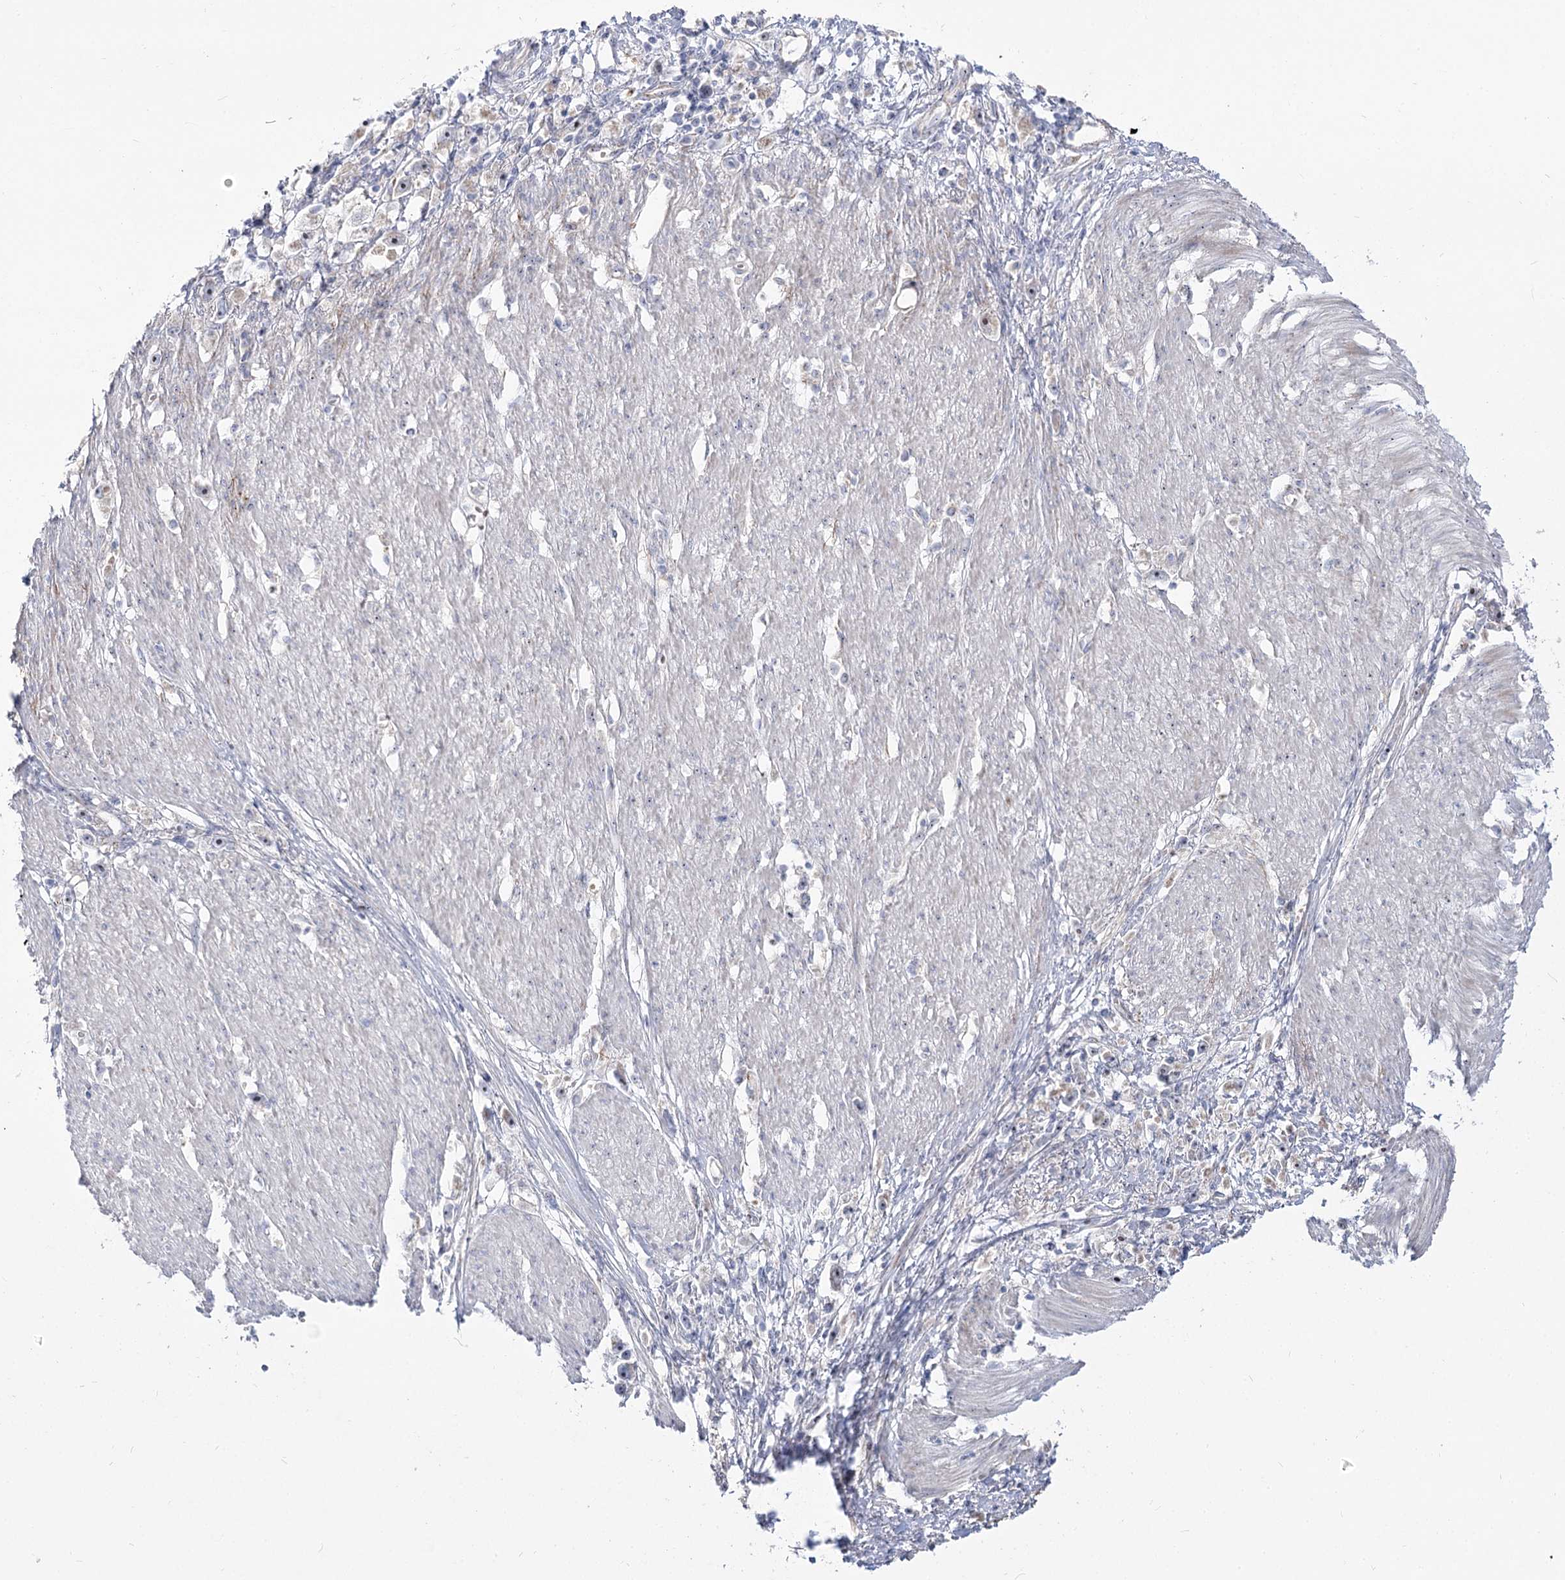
{"staining": {"intensity": "moderate", "quantity": "<25%", "location": "cytoplasmic/membranous,nuclear"}, "tissue": "stomach cancer", "cell_type": "Tumor cells", "image_type": "cancer", "snomed": [{"axis": "morphology", "description": "Adenocarcinoma, NOS"}, {"axis": "topography", "description": "Stomach"}], "caption": "Stomach adenocarcinoma stained with immunohistochemistry (IHC) shows moderate cytoplasmic/membranous and nuclear positivity in about <25% of tumor cells. (Stains: DAB (3,3'-diaminobenzidine) in brown, nuclei in blue, Microscopy: brightfield microscopy at high magnification).", "gene": "SUOX", "patient": {"sex": "female", "age": 59}}